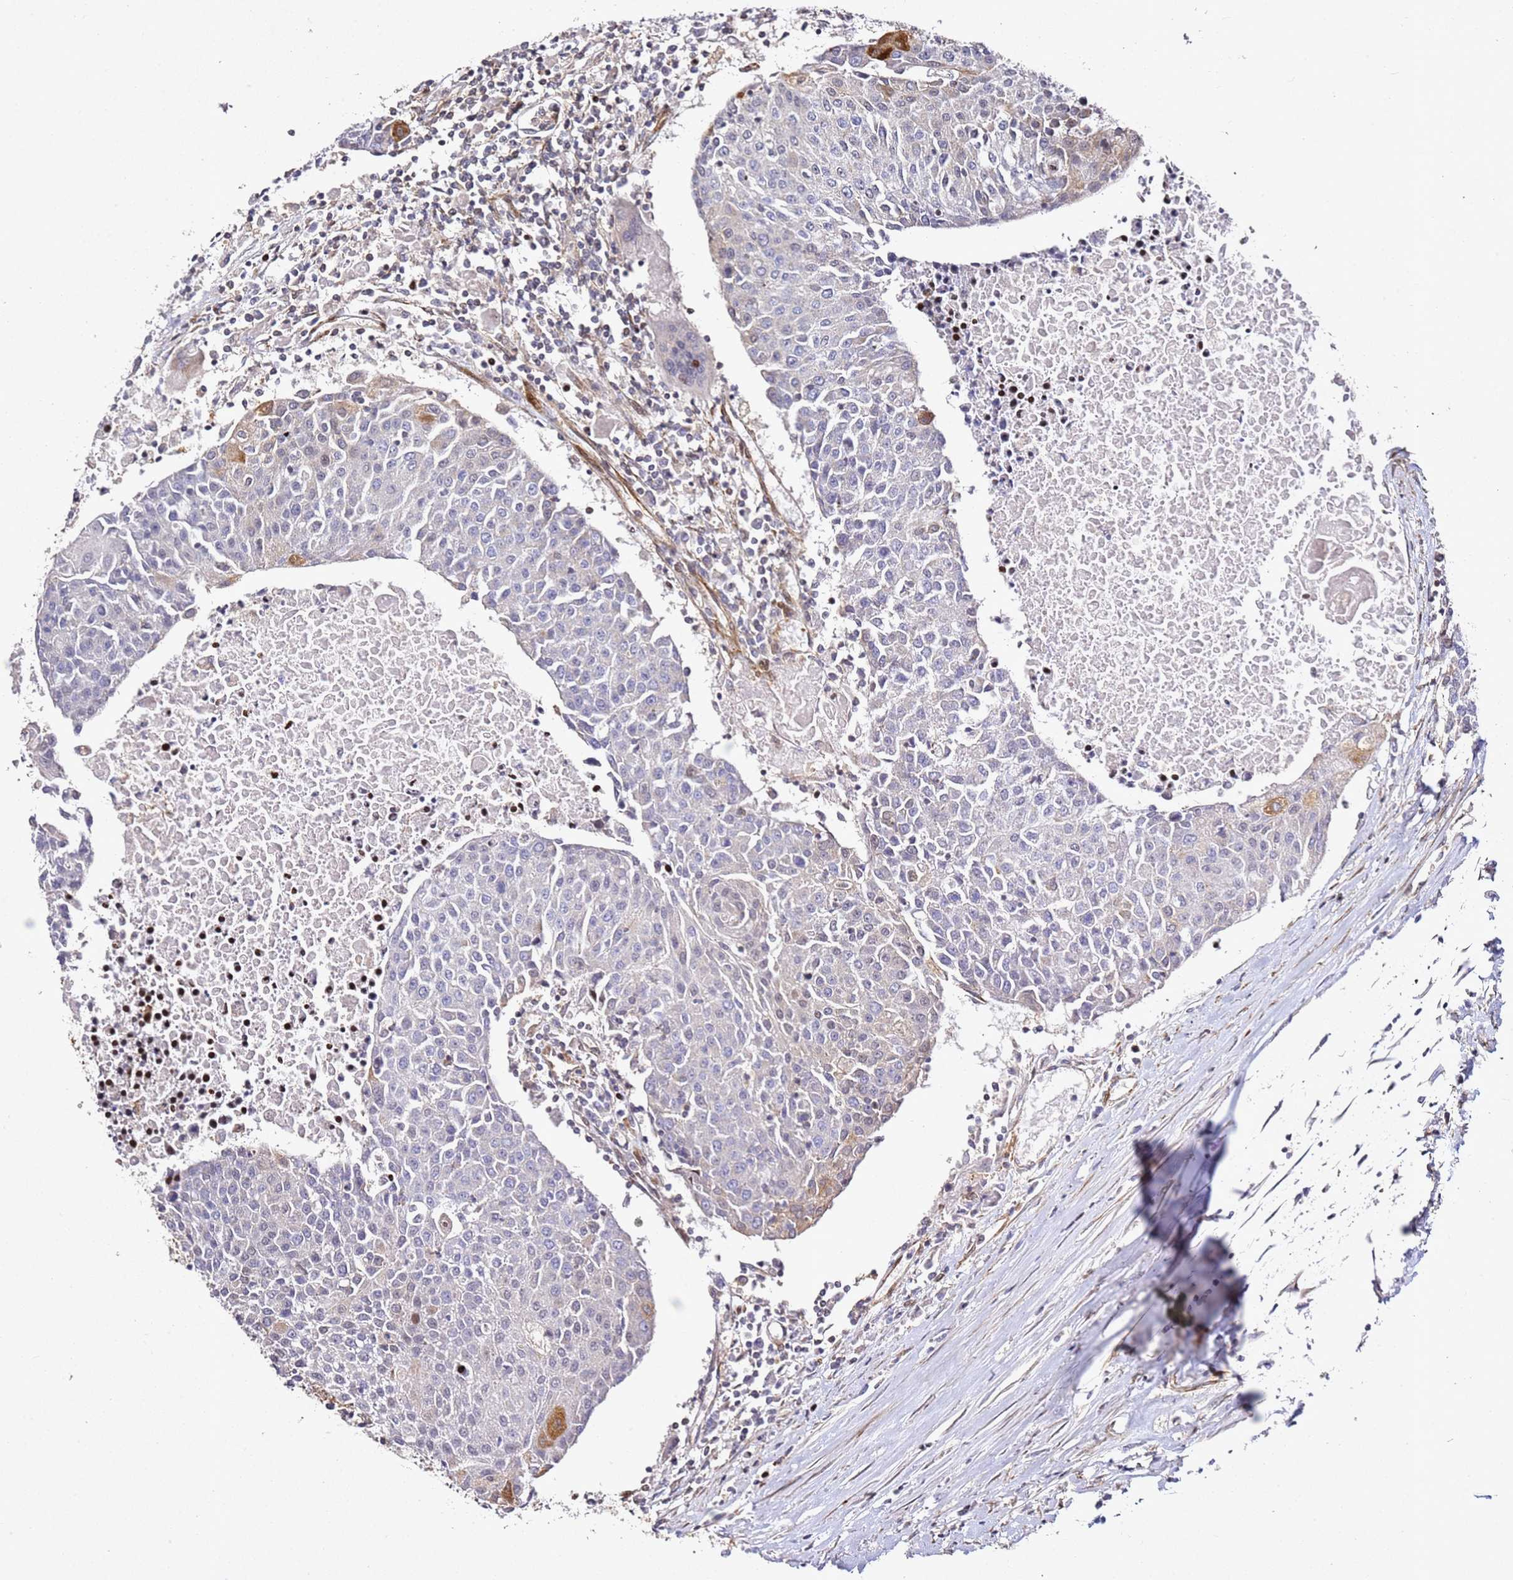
{"staining": {"intensity": "moderate", "quantity": "<25%", "location": "cytoplasmic/membranous"}, "tissue": "urothelial cancer", "cell_type": "Tumor cells", "image_type": "cancer", "snomed": [{"axis": "morphology", "description": "Urothelial carcinoma, High grade"}, {"axis": "topography", "description": "Urinary bladder"}], "caption": "Protein staining displays moderate cytoplasmic/membranous staining in approximately <25% of tumor cells in high-grade urothelial carcinoma. (DAB = brown stain, brightfield microscopy at high magnification).", "gene": "ZNF296", "patient": {"sex": "female", "age": 85}}